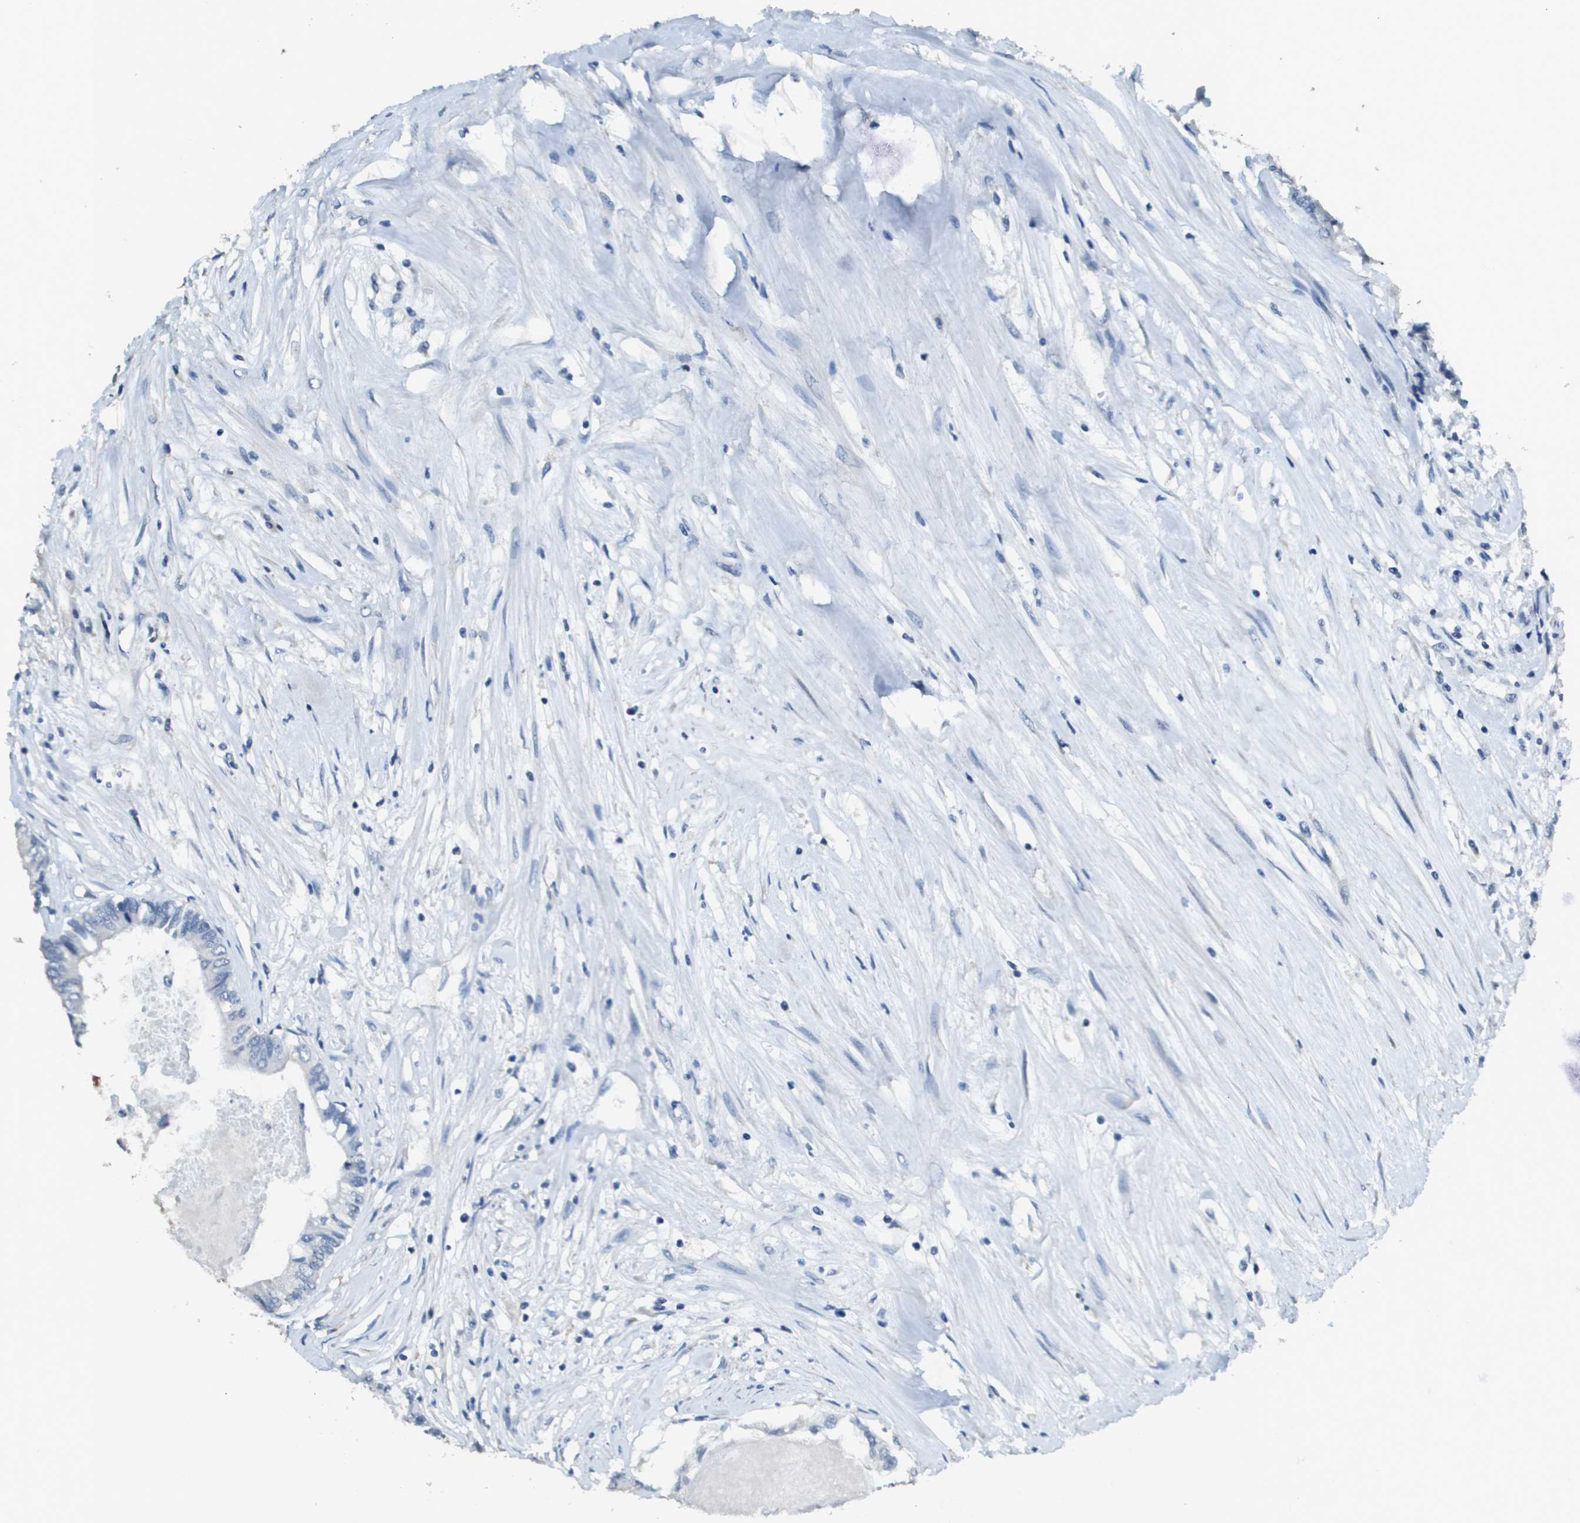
{"staining": {"intensity": "negative", "quantity": "none", "location": "none"}, "tissue": "colorectal cancer", "cell_type": "Tumor cells", "image_type": "cancer", "snomed": [{"axis": "morphology", "description": "Adenocarcinoma, NOS"}, {"axis": "topography", "description": "Rectum"}], "caption": "Human adenocarcinoma (colorectal) stained for a protein using immunohistochemistry (IHC) exhibits no positivity in tumor cells.", "gene": "MT3", "patient": {"sex": "male", "age": 63}}